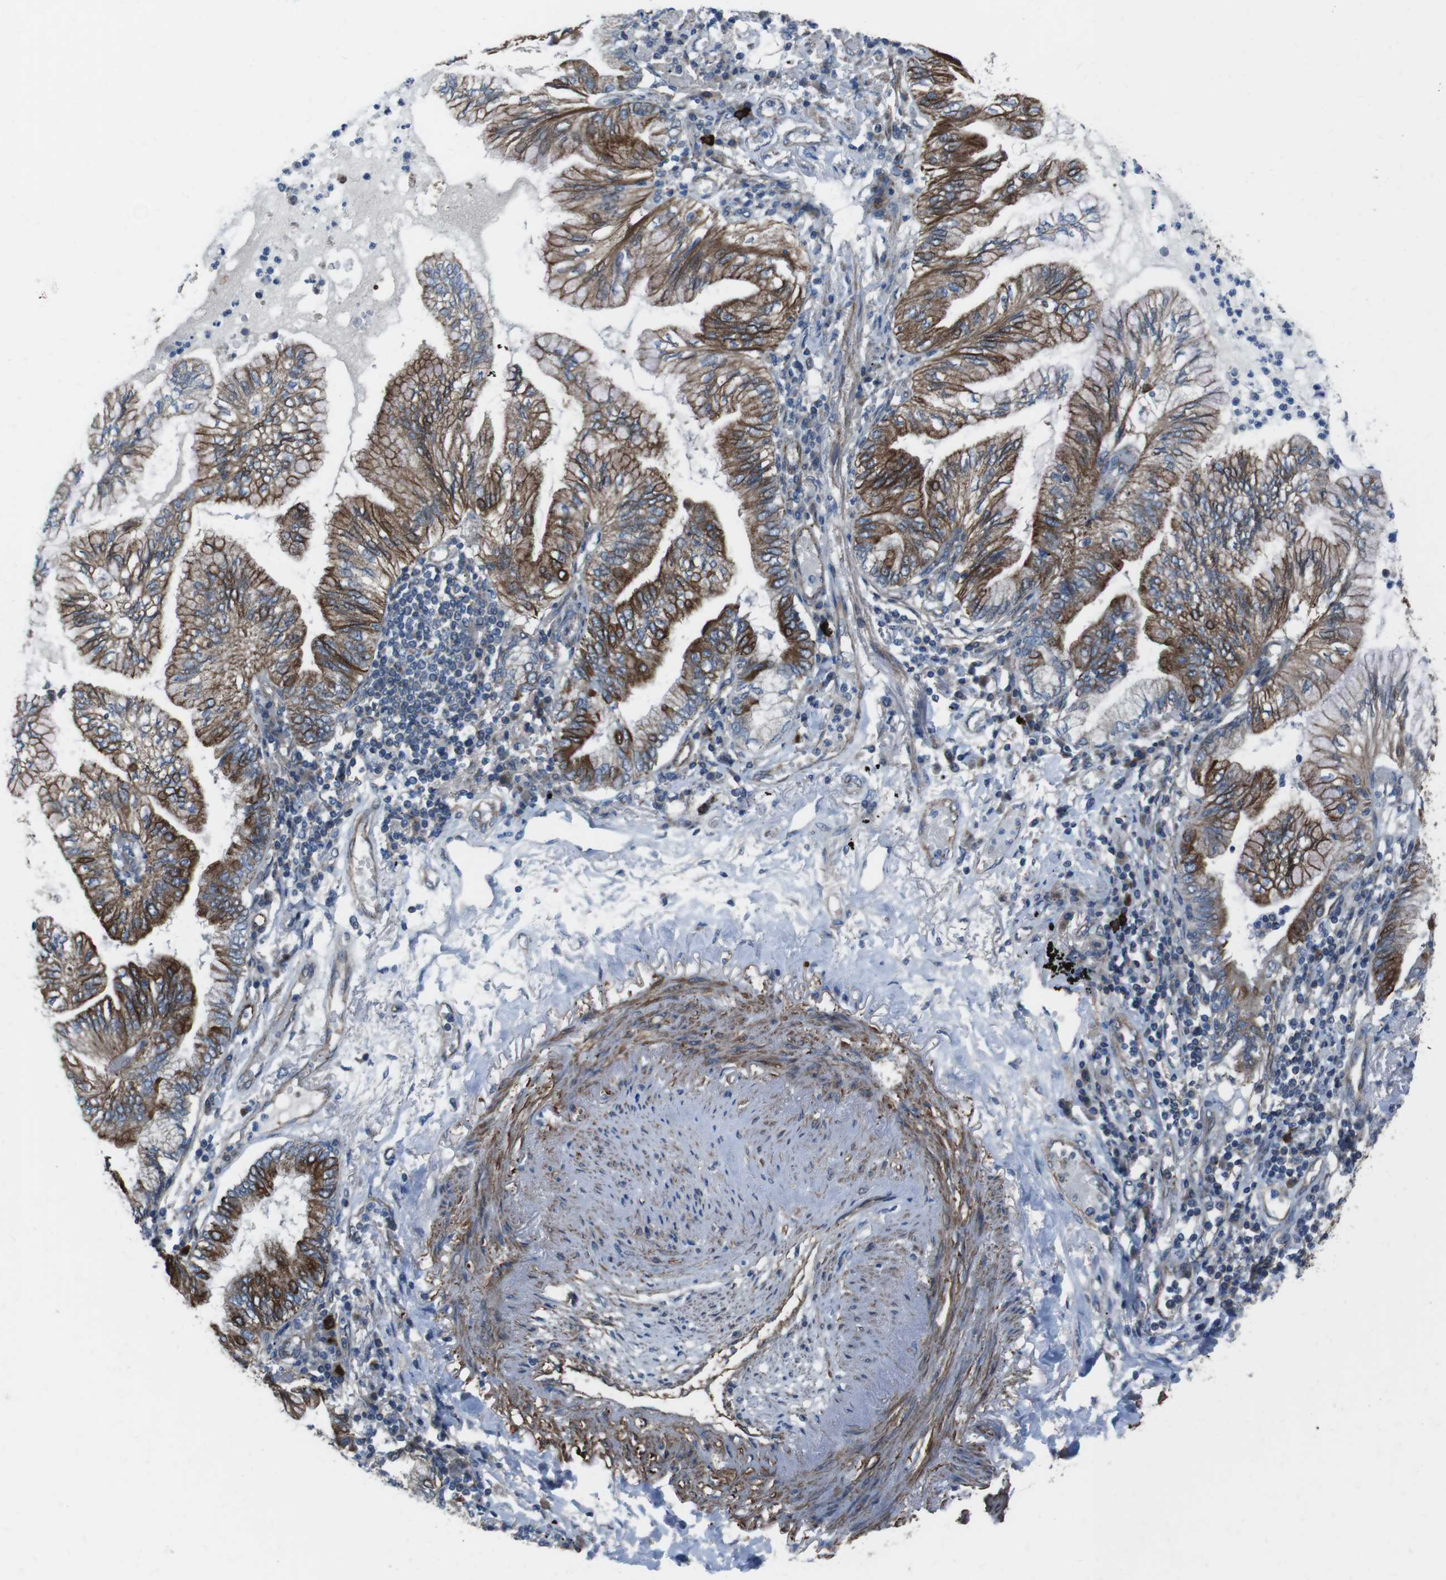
{"staining": {"intensity": "strong", "quantity": ">75%", "location": "cytoplasmic/membranous"}, "tissue": "lung cancer", "cell_type": "Tumor cells", "image_type": "cancer", "snomed": [{"axis": "morphology", "description": "Normal tissue, NOS"}, {"axis": "morphology", "description": "Adenocarcinoma, NOS"}, {"axis": "topography", "description": "Bronchus"}, {"axis": "topography", "description": "Lung"}], "caption": "Immunohistochemical staining of adenocarcinoma (lung) shows high levels of strong cytoplasmic/membranous protein staining in approximately >75% of tumor cells. Immunohistochemistry (ihc) stains the protein in brown and the nuclei are stained blue.", "gene": "FAM174B", "patient": {"sex": "female", "age": 70}}